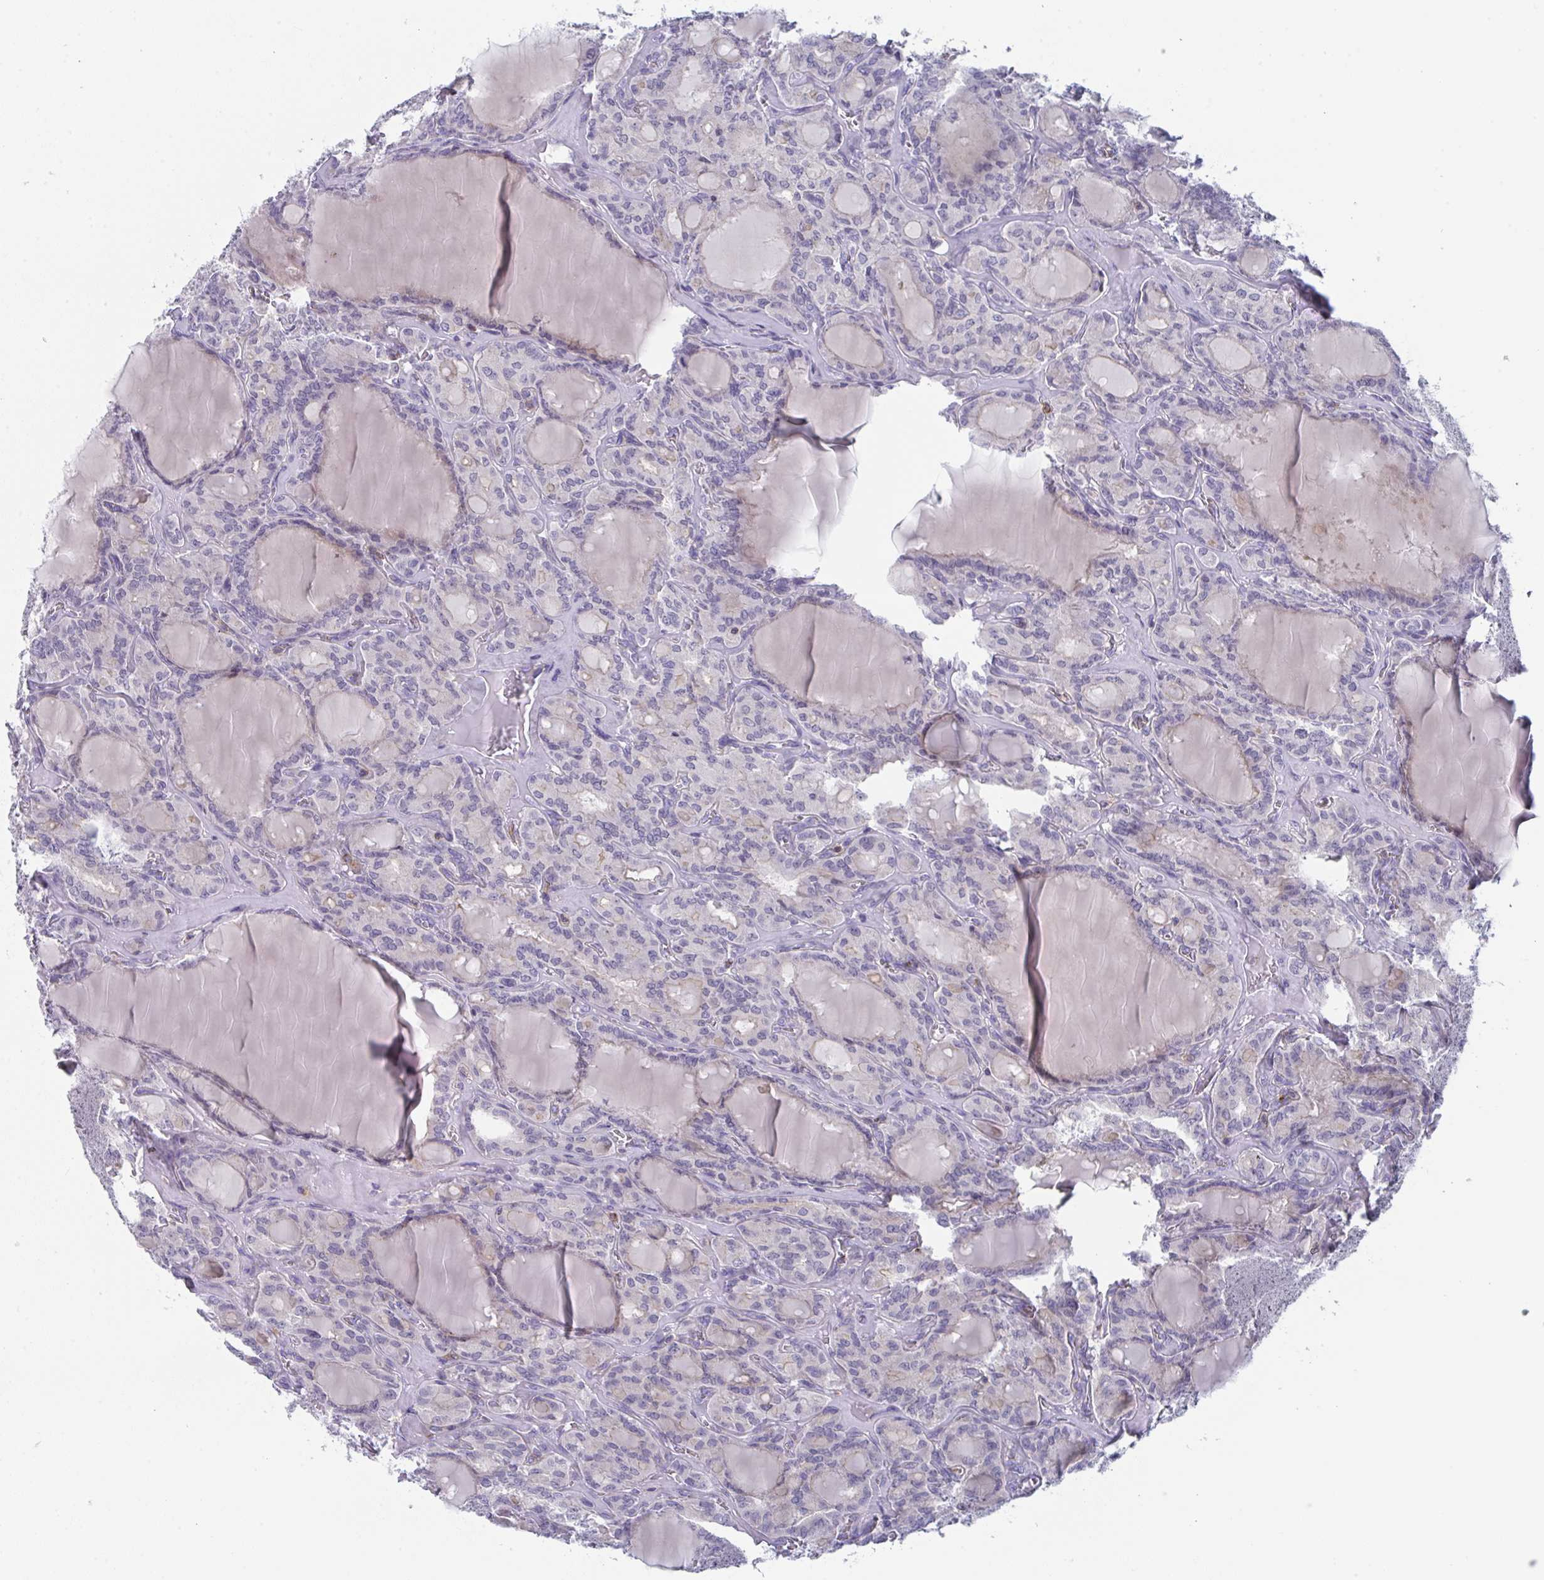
{"staining": {"intensity": "negative", "quantity": "none", "location": "none"}, "tissue": "thyroid cancer", "cell_type": "Tumor cells", "image_type": "cancer", "snomed": [{"axis": "morphology", "description": "Papillary adenocarcinoma, NOS"}, {"axis": "topography", "description": "Thyroid gland"}], "caption": "IHC micrograph of neoplastic tissue: thyroid papillary adenocarcinoma stained with DAB exhibits no significant protein expression in tumor cells.", "gene": "DISP2", "patient": {"sex": "male", "age": 87}}